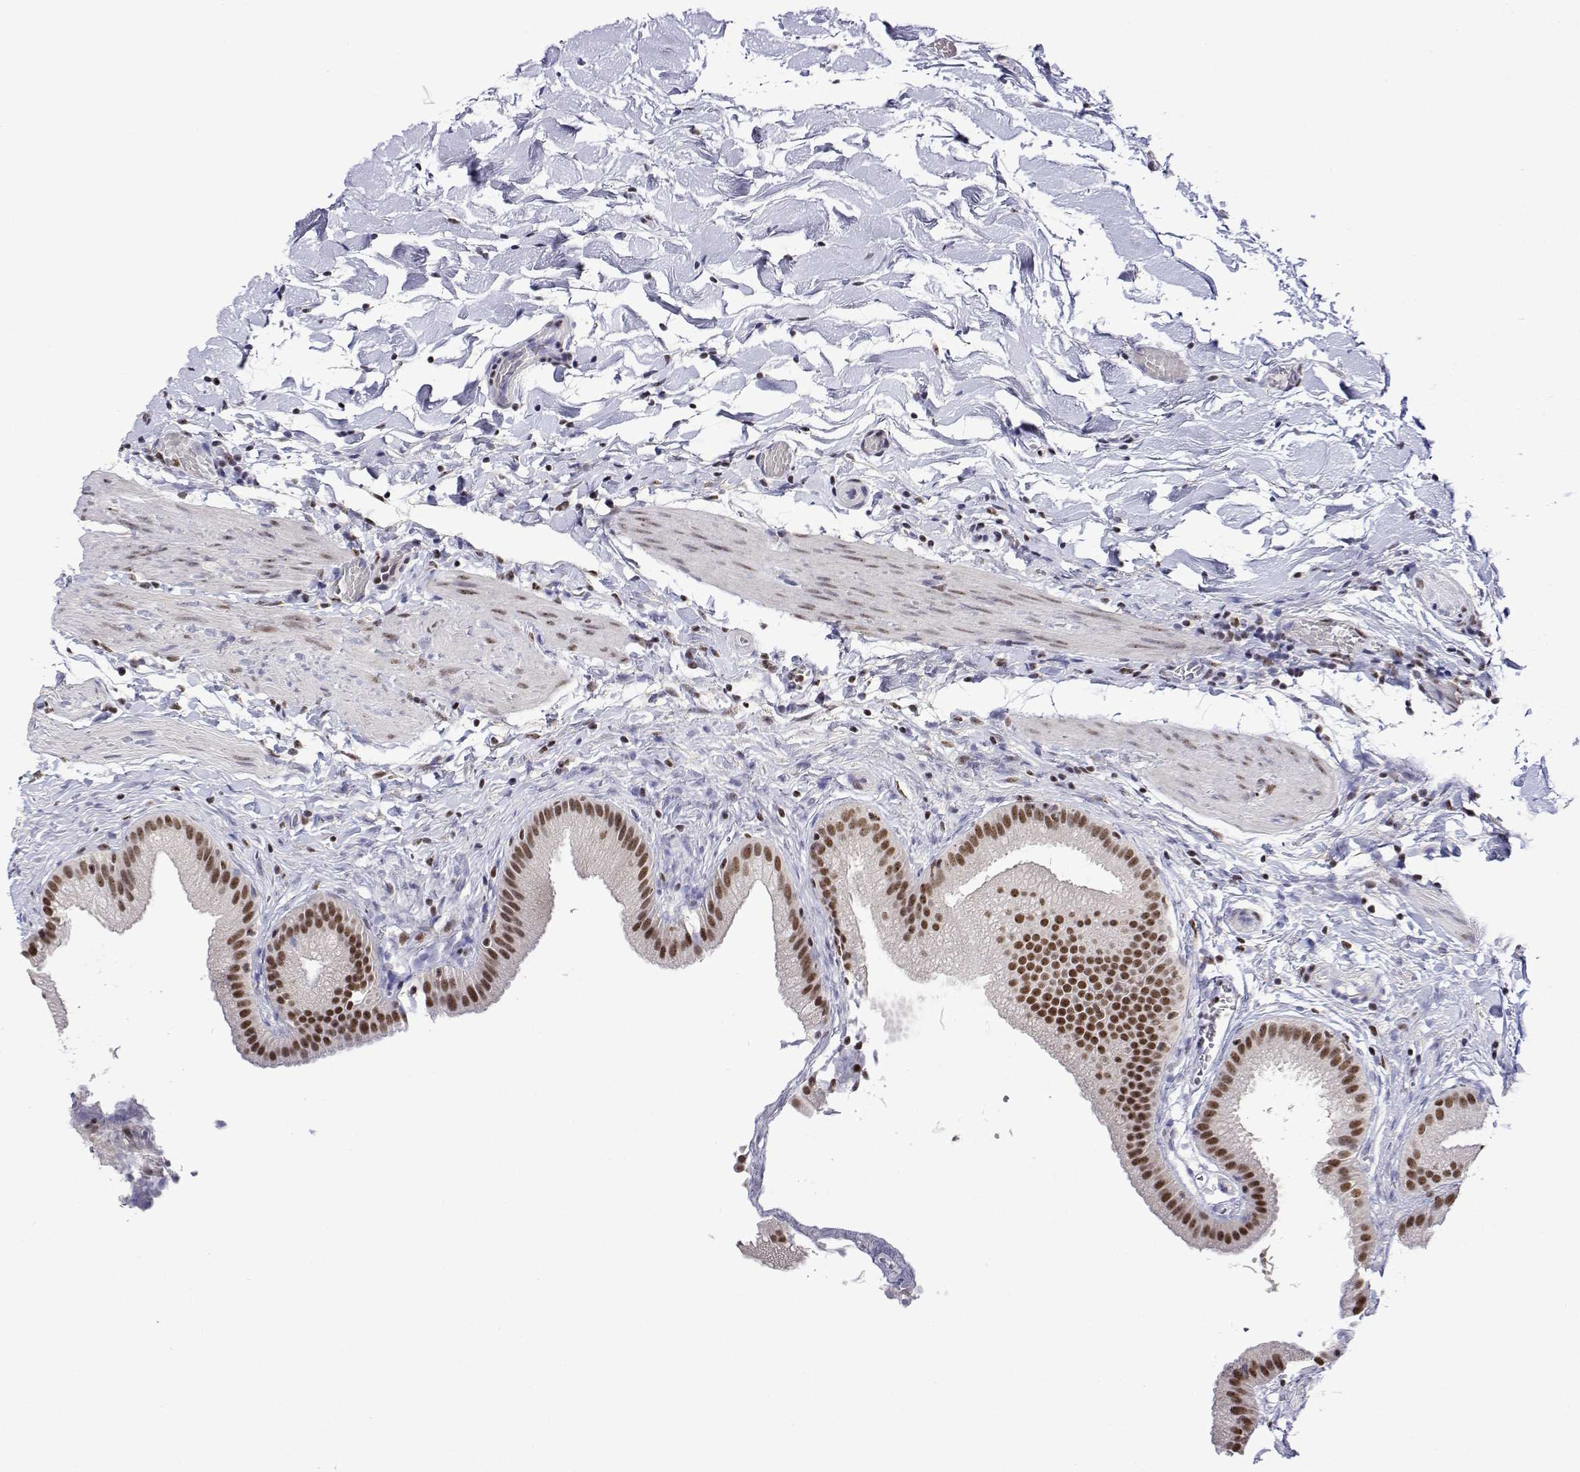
{"staining": {"intensity": "moderate", "quantity": ">75%", "location": "nuclear"}, "tissue": "gallbladder", "cell_type": "Glandular cells", "image_type": "normal", "snomed": [{"axis": "morphology", "description": "Normal tissue, NOS"}, {"axis": "topography", "description": "Gallbladder"}], "caption": "IHC (DAB (3,3'-diaminobenzidine)) staining of benign human gallbladder displays moderate nuclear protein expression in approximately >75% of glandular cells. (brown staining indicates protein expression, while blue staining denotes nuclei).", "gene": "ADAR", "patient": {"sex": "female", "age": 63}}